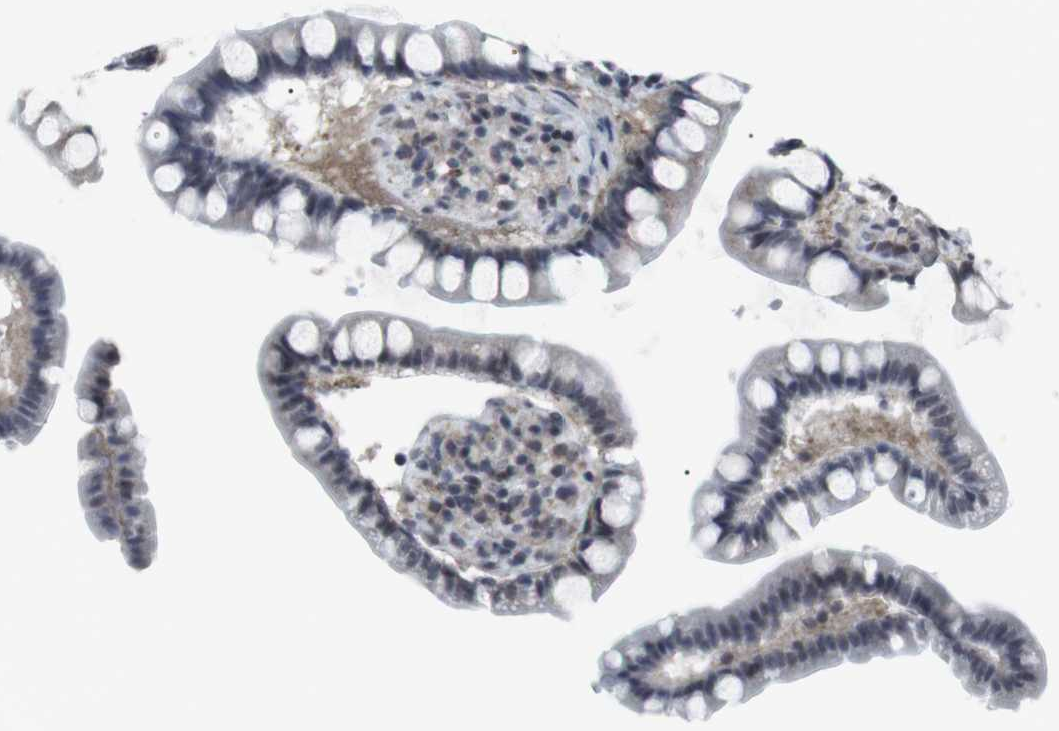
{"staining": {"intensity": "moderate", "quantity": "25%-75%", "location": "cytoplasmic/membranous"}, "tissue": "small intestine", "cell_type": "Glandular cells", "image_type": "normal", "snomed": [{"axis": "morphology", "description": "Normal tissue, NOS"}, {"axis": "topography", "description": "Small intestine"}], "caption": "This is a photomicrograph of IHC staining of normal small intestine, which shows moderate expression in the cytoplasmic/membranous of glandular cells.", "gene": "GEMIN2", "patient": {"sex": "female", "age": 84}}